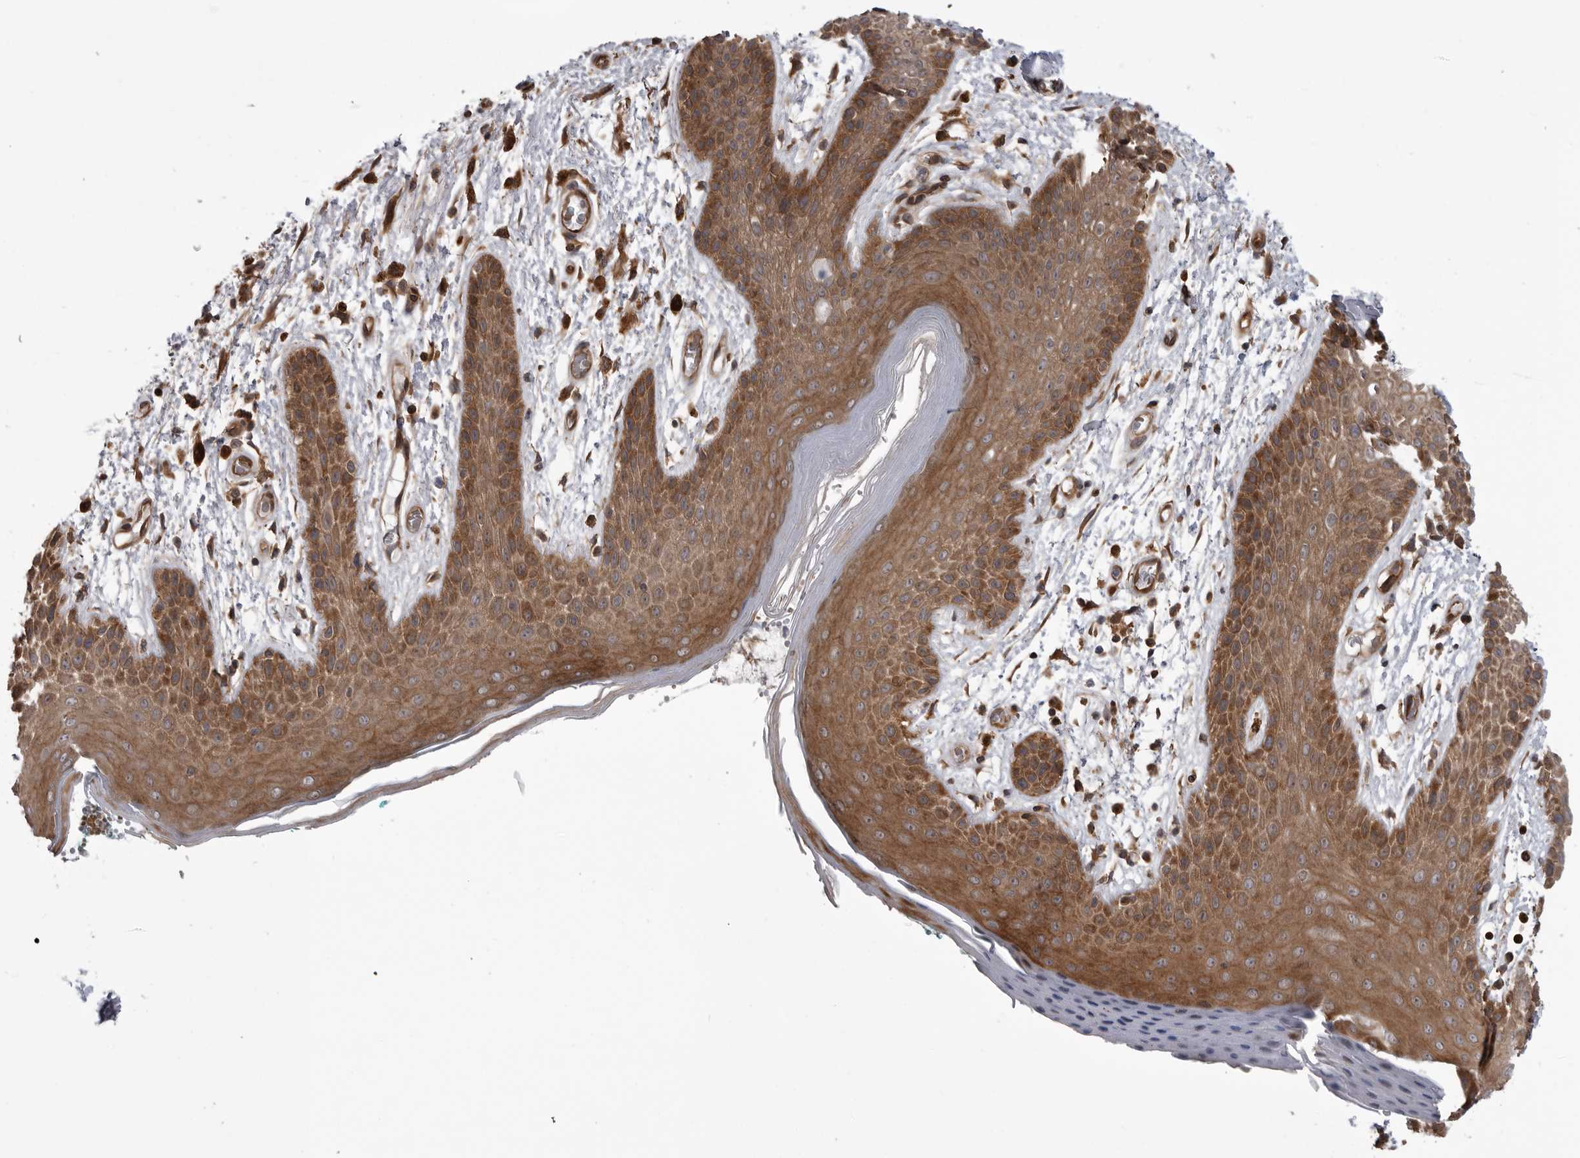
{"staining": {"intensity": "moderate", "quantity": ">75%", "location": "cytoplasmic/membranous"}, "tissue": "skin", "cell_type": "Epidermal cells", "image_type": "normal", "snomed": [{"axis": "morphology", "description": "Normal tissue, NOS"}, {"axis": "topography", "description": "Anal"}], "caption": "The histopathology image demonstrates immunohistochemical staining of unremarkable skin. There is moderate cytoplasmic/membranous positivity is appreciated in approximately >75% of epidermal cells.", "gene": "RAB3GAP2", "patient": {"sex": "male", "age": 74}}